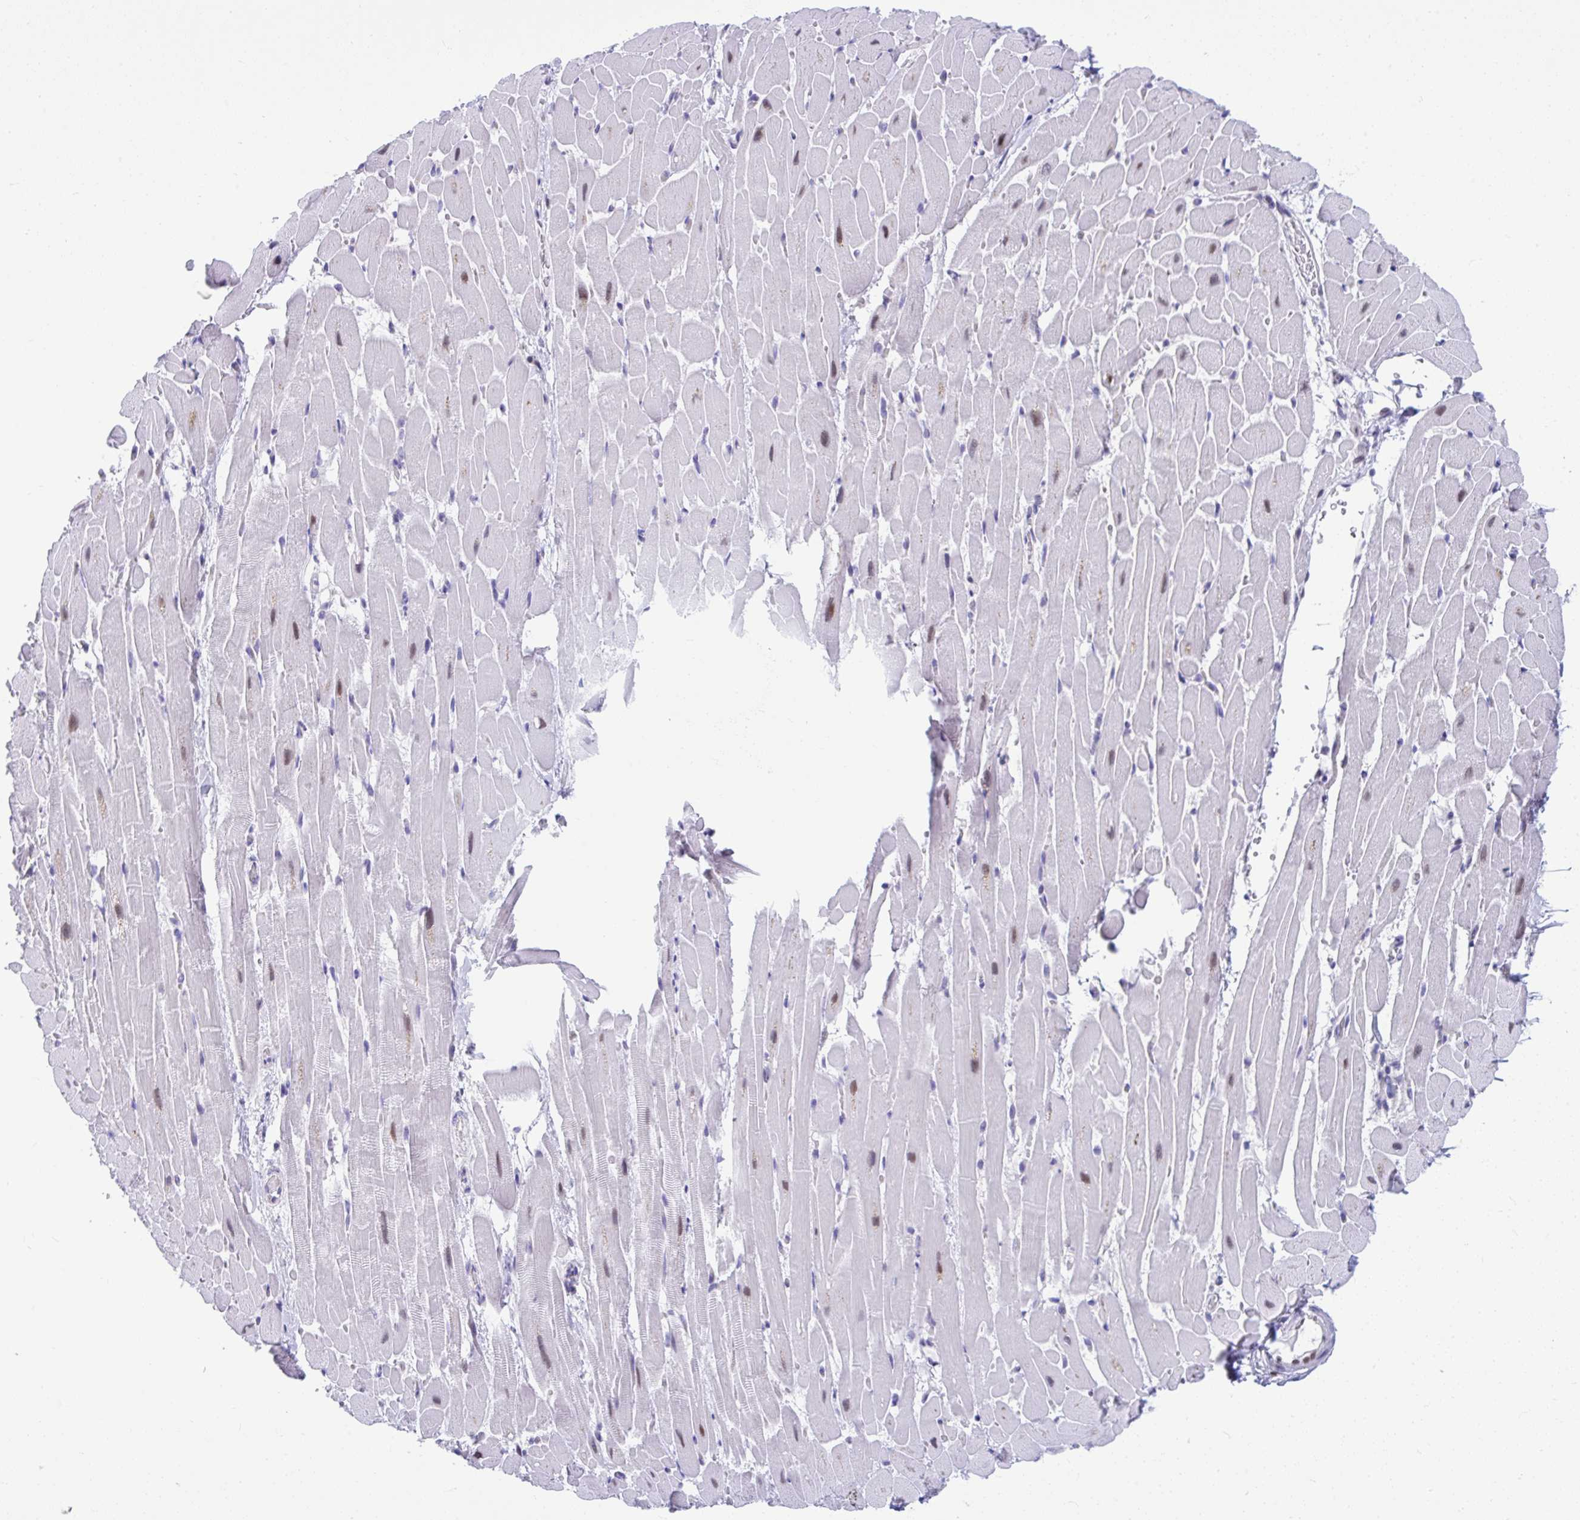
{"staining": {"intensity": "weak", "quantity": "25%-75%", "location": "nuclear"}, "tissue": "heart muscle", "cell_type": "Cardiomyocytes", "image_type": "normal", "snomed": [{"axis": "morphology", "description": "Normal tissue, NOS"}, {"axis": "topography", "description": "Heart"}], "caption": "Immunohistochemistry (IHC) image of normal heart muscle: heart muscle stained using immunohistochemistry exhibits low levels of weak protein expression localized specifically in the nuclear of cardiomyocytes, appearing as a nuclear brown color.", "gene": "SLC35C2", "patient": {"sex": "male", "age": 37}}